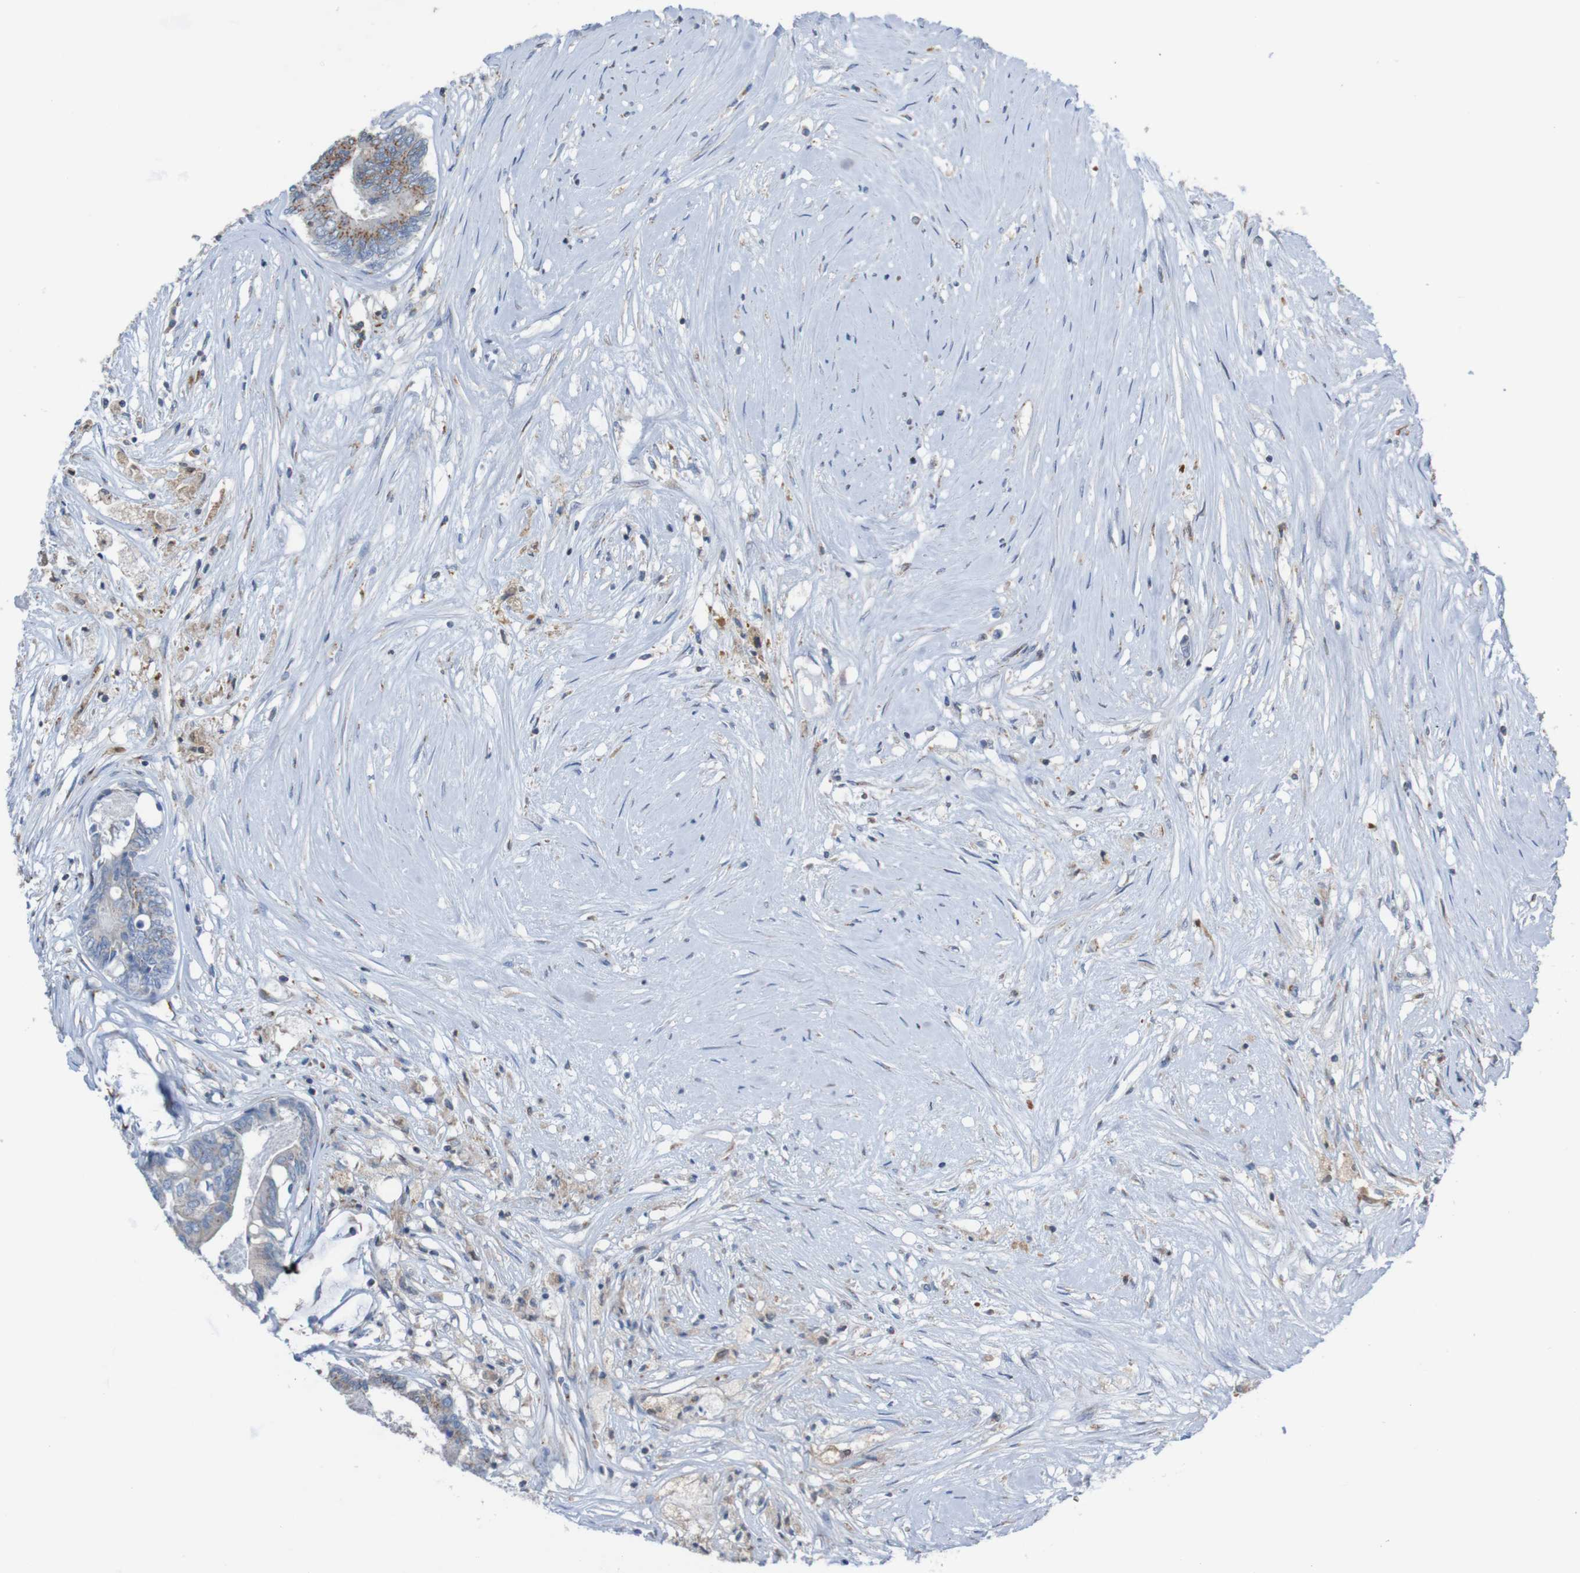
{"staining": {"intensity": "moderate", "quantity": "<25%", "location": "cytoplasmic/membranous"}, "tissue": "colorectal cancer", "cell_type": "Tumor cells", "image_type": "cancer", "snomed": [{"axis": "morphology", "description": "Adenocarcinoma, NOS"}, {"axis": "topography", "description": "Rectum"}], "caption": "About <25% of tumor cells in adenocarcinoma (colorectal) reveal moderate cytoplasmic/membranous protein positivity as visualized by brown immunohistochemical staining.", "gene": "MINAR1", "patient": {"sex": "male", "age": 63}}